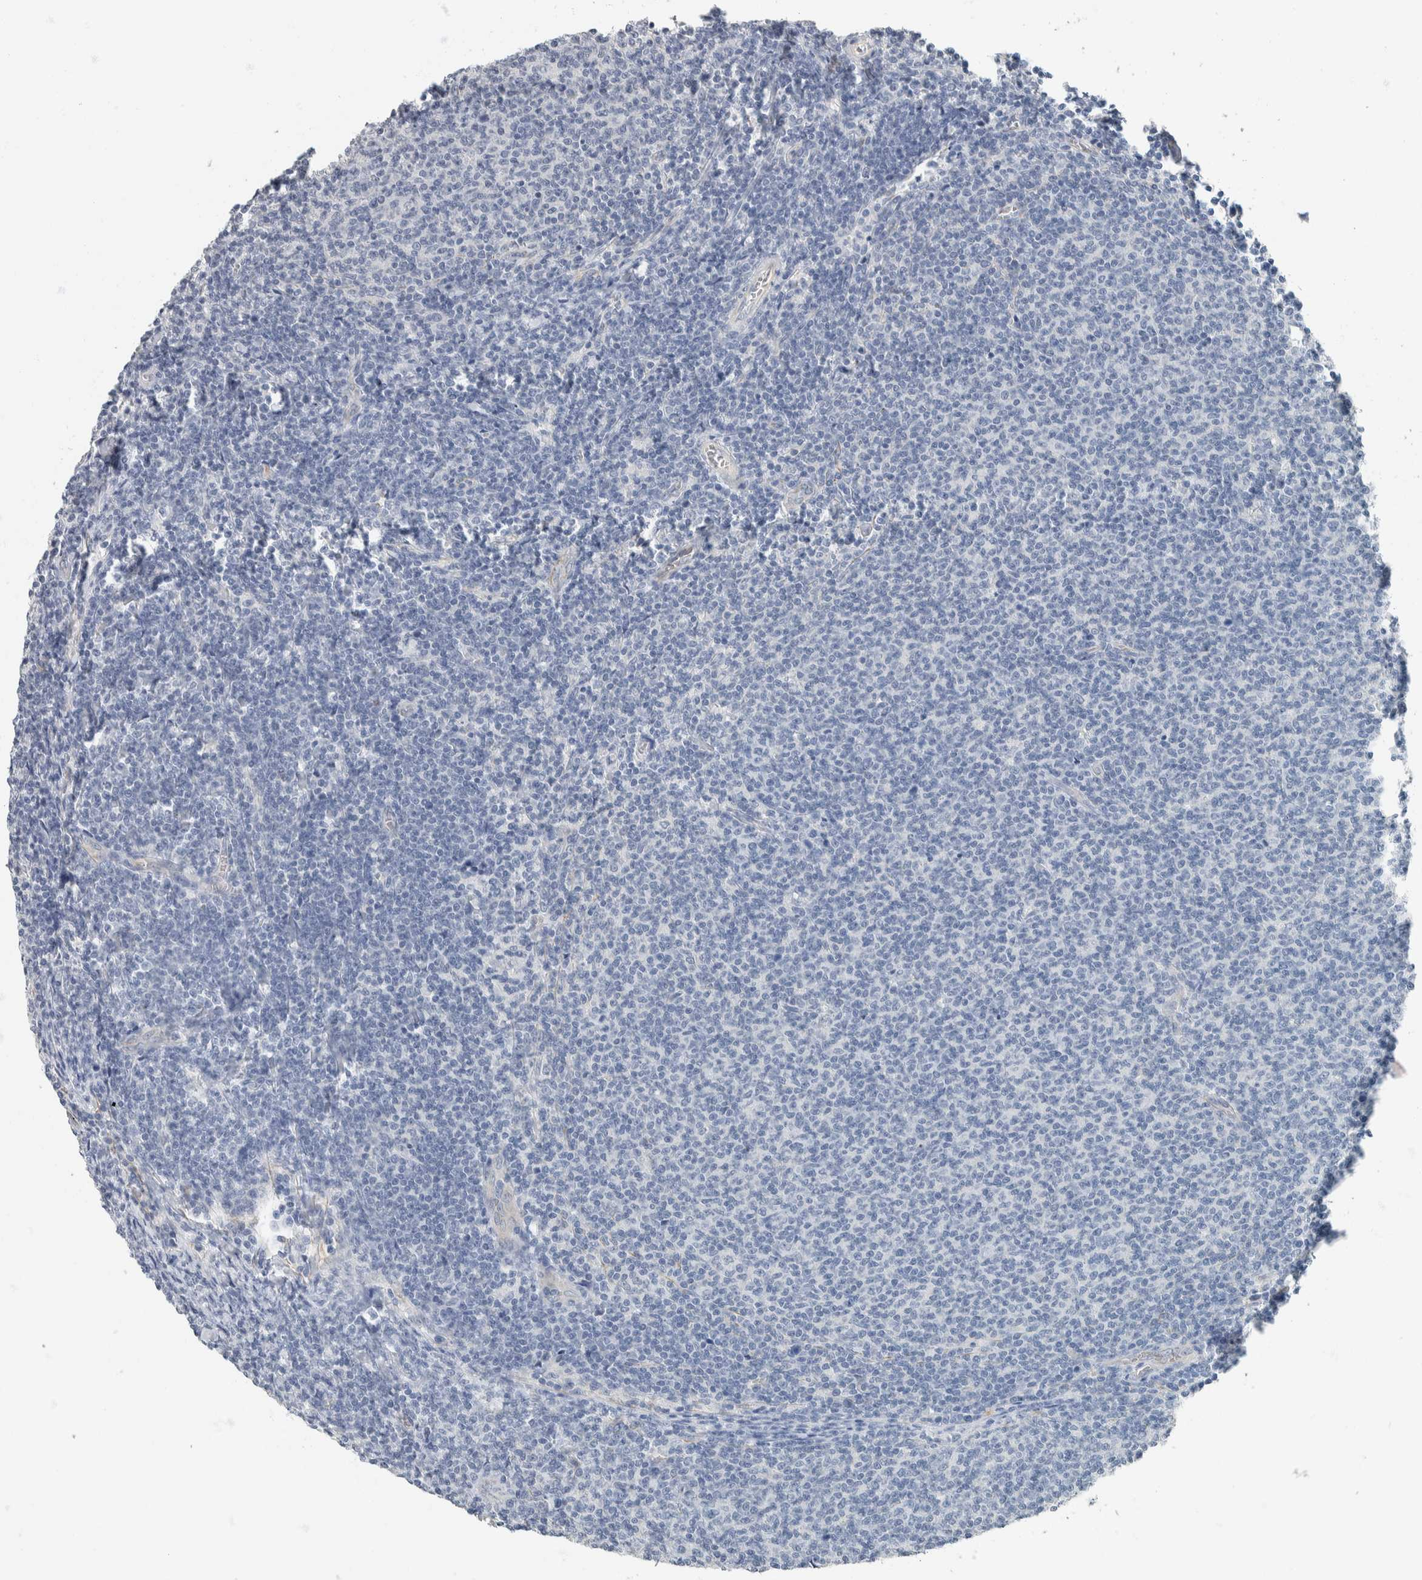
{"staining": {"intensity": "negative", "quantity": "none", "location": "none"}, "tissue": "lymphoma", "cell_type": "Tumor cells", "image_type": "cancer", "snomed": [{"axis": "morphology", "description": "Malignant lymphoma, non-Hodgkin's type, Low grade"}, {"axis": "topography", "description": "Lymph node"}], "caption": "An IHC histopathology image of low-grade malignant lymphoma, non-Hodgkin's type is shown. There is no staining in tumor cells of low-grade malignant lymphoma, non-Hodgkin's type. (DAB (3,3'-diaminobenzidine) immunohistochemistry (IHC) visualized using brightfield microscopy, high magnification).", "gene": "NEFM", "patient": {"sex": "male", "age": 66}}